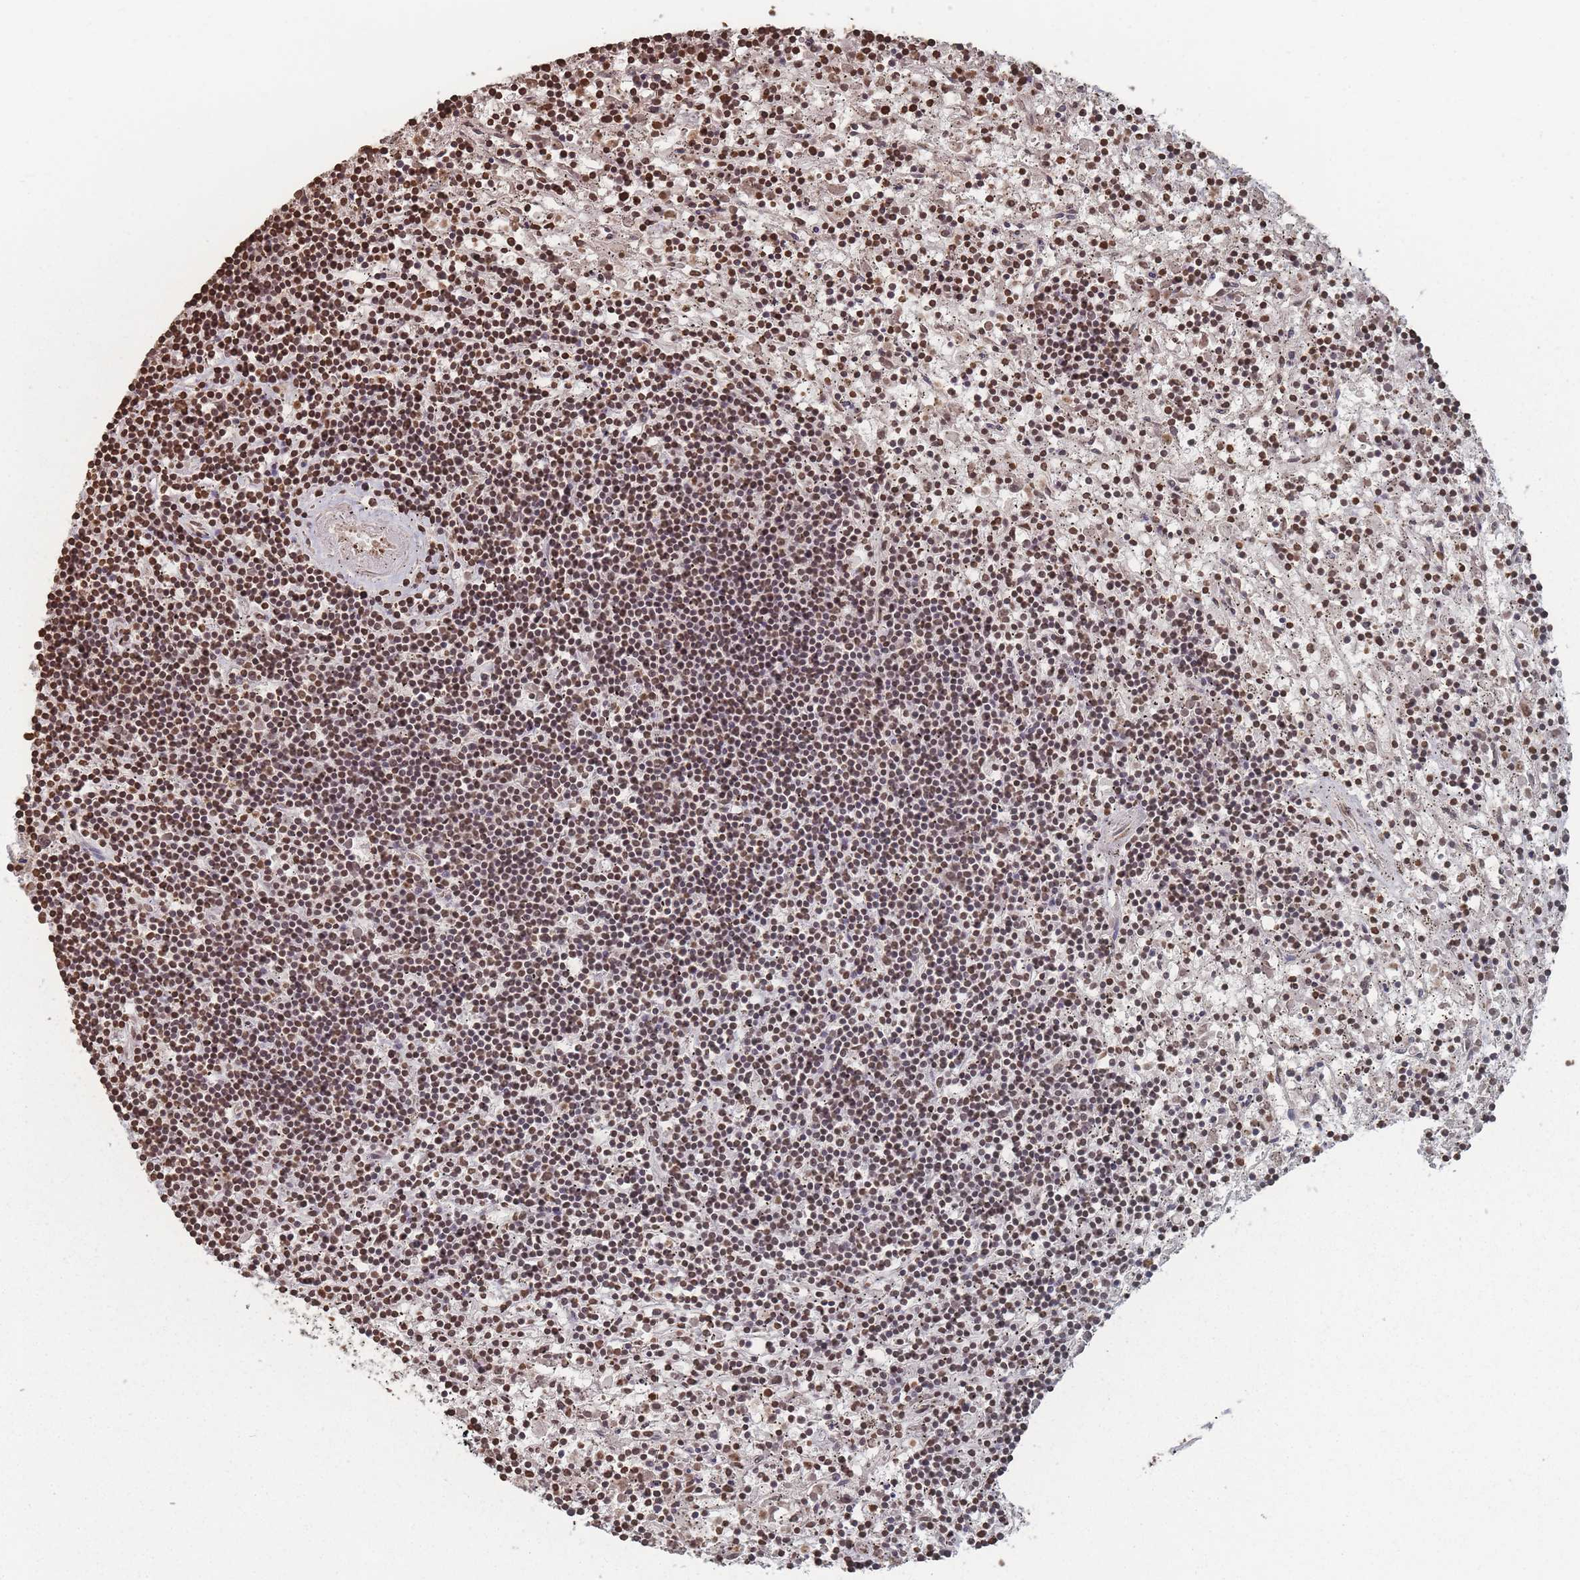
{"staining": {"intensity": "moderate", "quantity": ">75%", "location": "nuclear"}, "tissue": "lymphoma", "cell_type": "Tumor cells", "image_type": "cancer", "snomed": [{"axis": "morphology", "description": "Malignant lymphoma, non-Hodgkin's type, Low grade"}, {"axis": "topography", "description": "Spleen"}], "caption": "Approximately >75% of tumor cells in human low-grade malignant lymphoma, non-Hodgkin's type demonstrate moderate nuclear protein expression as visualized by brown immunohistochemical staining.", "gene": "PLEKHG5", "patient": {"sex": "male", "age": 76}}